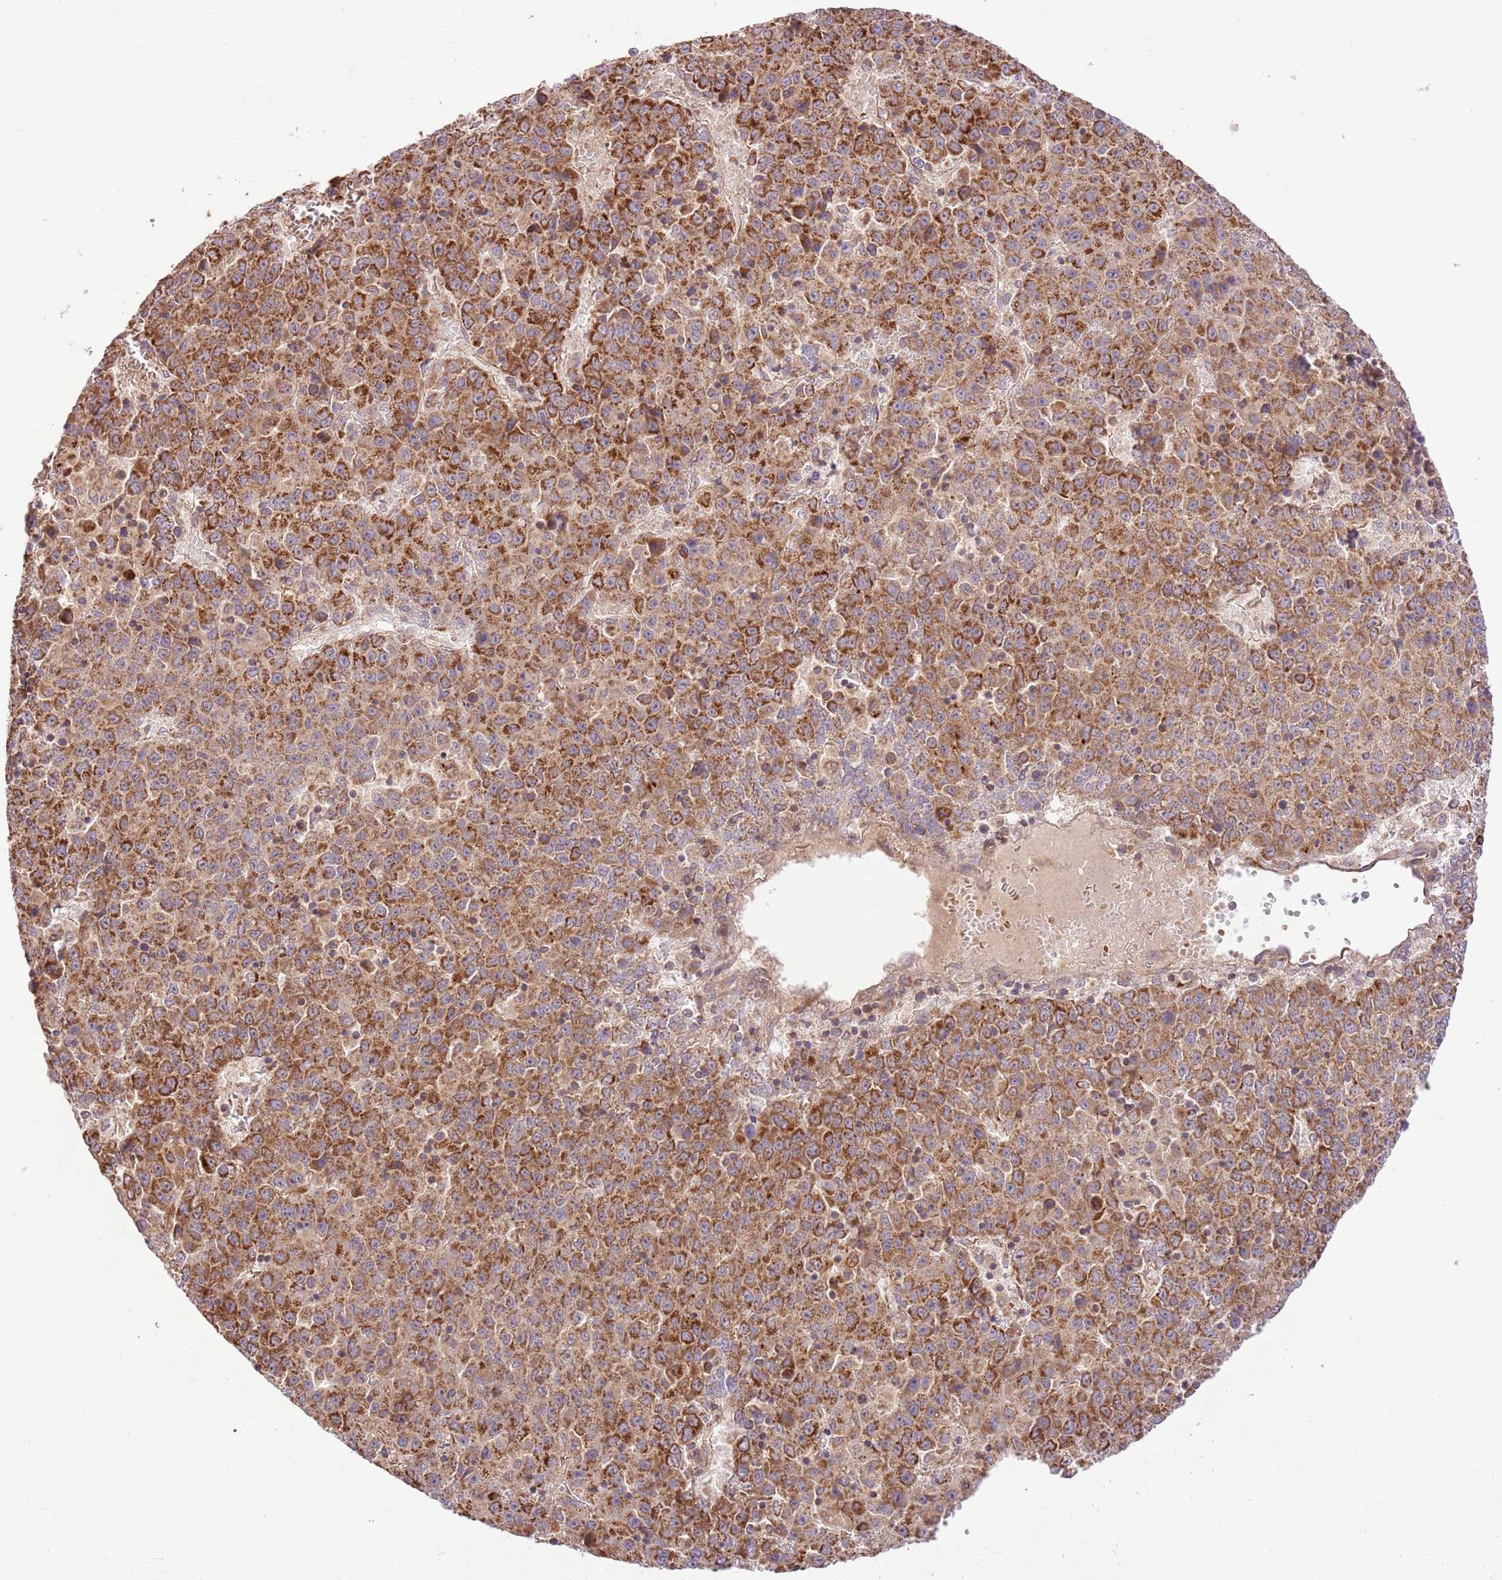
{"staining": {"intensity": "moderate", "quantity": ">75%", "location": "cytoplasmic/membranous"}, "tissue": "liver cancer", "cell_type": "Tumor cells", "image_type": "cancer", "snomed": [{"axis": "morphology", "description": "Carcinoma, Hepatocellular, NOS"}, {"axis": "topography", "description": "Liver"}], "caption": "An immunohistochemistry micrograph of tumor tissue is shown. Protein staining in brown labels moderate cytoplasmic/membranous positivity in hepatocellular carcinoma (liver) within tumor cells.", "gene": "SPATA2L", "patient": {"sex": "female", "age": 53}}